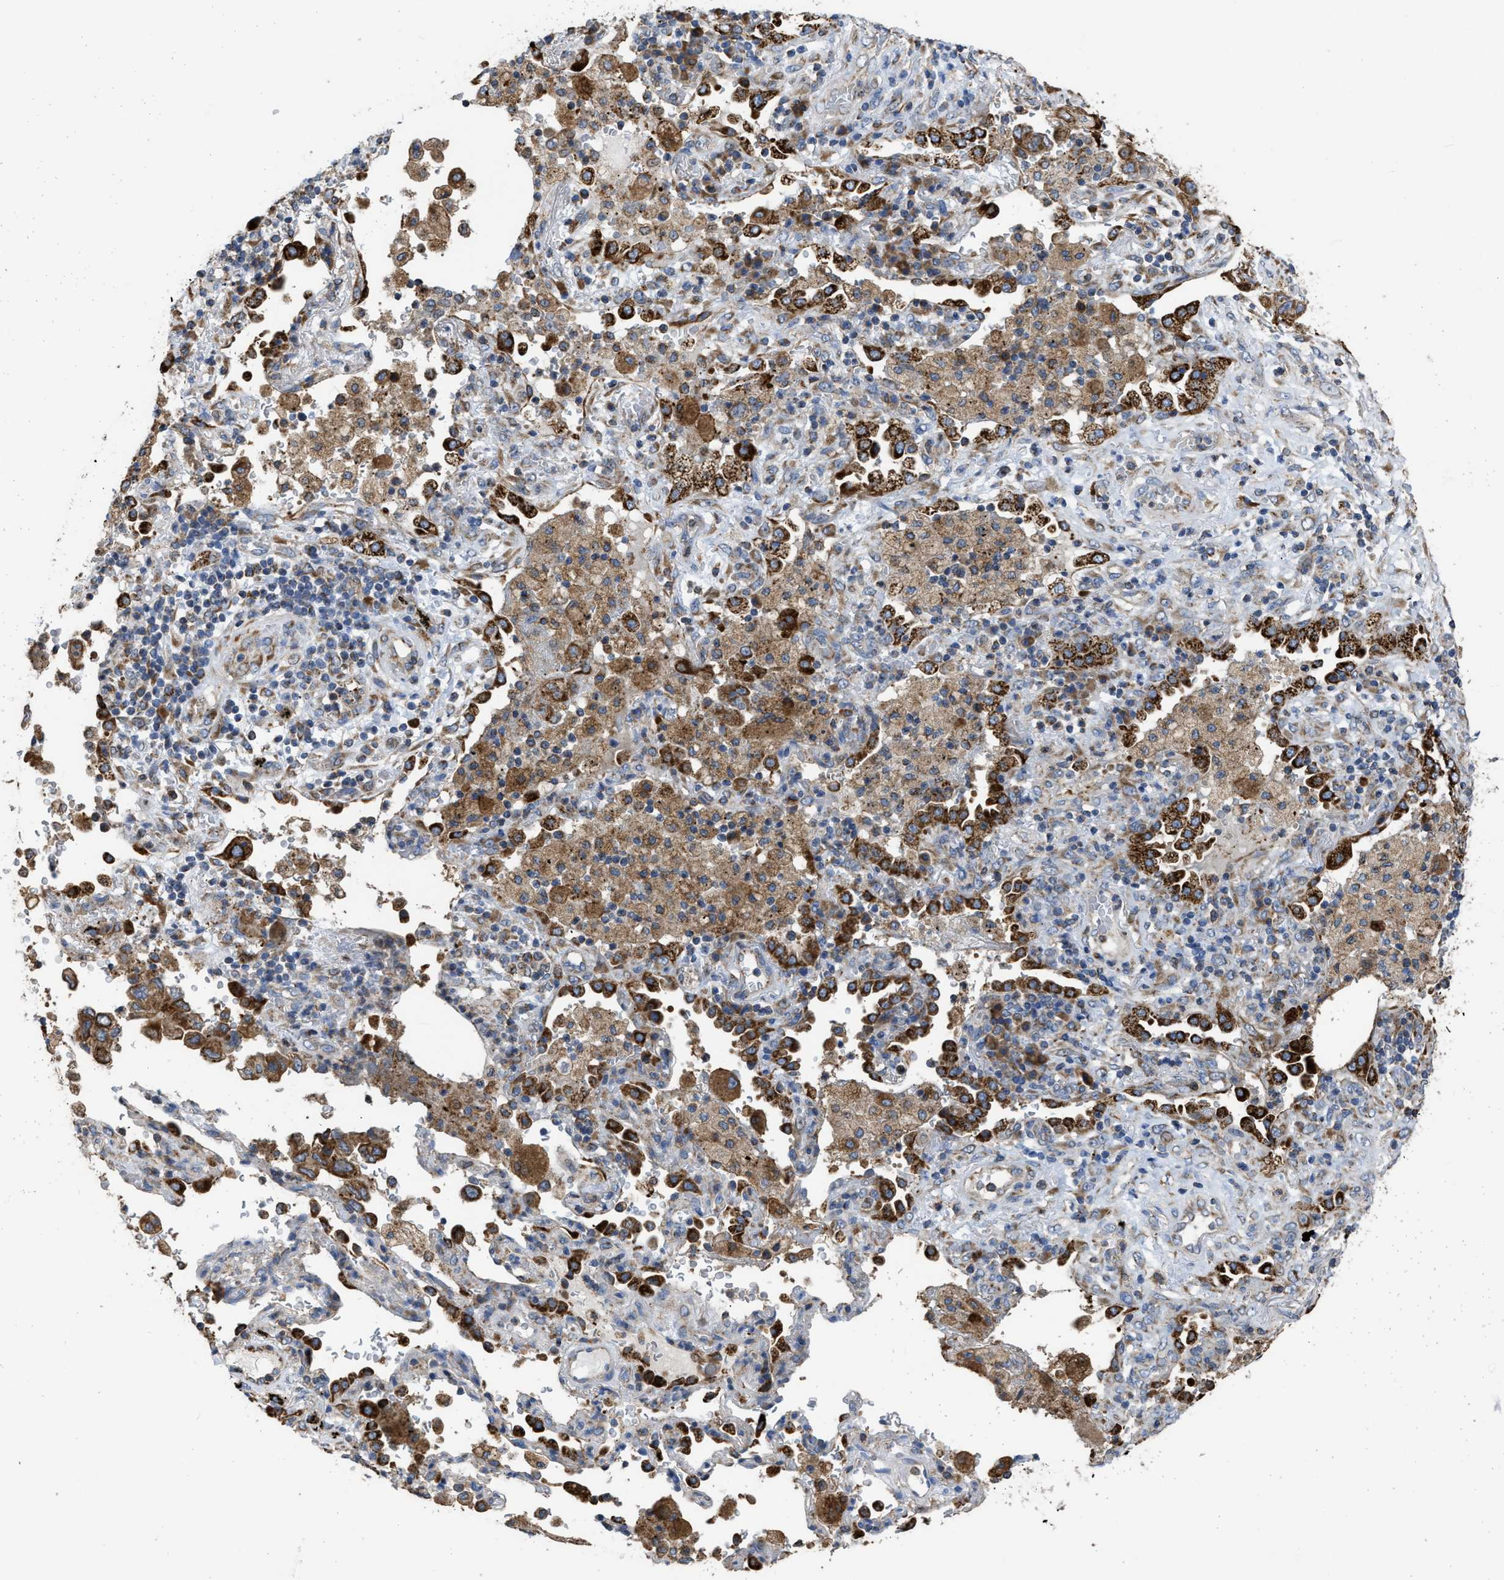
{"staining": {"intensity": "strong", "quantity": ">75%", "location": "cytoplasmic/membranous"}, "tissue": "lung cancer", "cell_type": "Tumor cells", "image_type": "cancer", "snomed": [{"axis": "morphology", "description": "Adenocarcinoma, NOS"}, {"axis": "topography", "description": "Lung"}], "caption": "Immunohistochemistry image of neoplastic tissue: lung cancer (adenocarcinoma) stained using IHC demonstrates high levels of strong protein expression localized specifically in the cytoplasmic/membranous of tumor cells, appearing as a cytoplasmic/membranous brown color.", "gene": "AK2", "patient": {"sex": "male", "age": 64}}